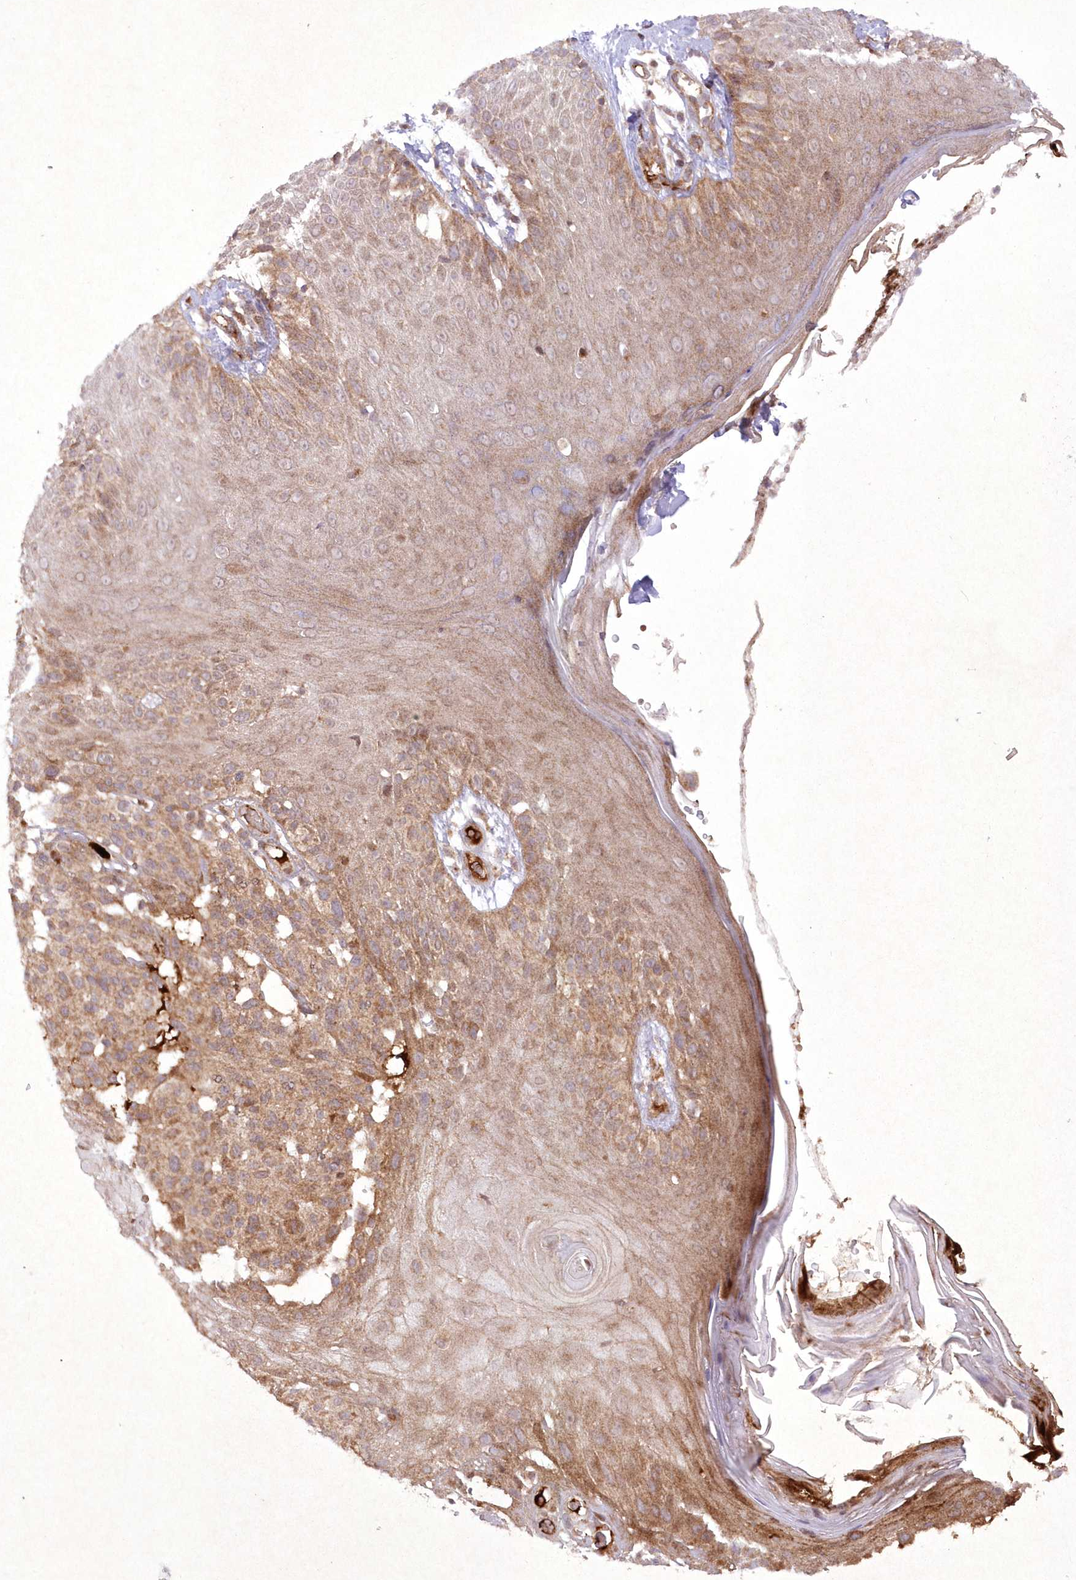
{"staining": {"intensity": "moderate", "quantity": "25%-75%", "location": "cytoplasmic/membranous"}, "tissue": "melanoma", "cell_type": "Tumor cells", "image_type": "cancer", "snomed": [{"axis": "morphology", "description": "Malignant melanoma, NOS"}, {"axis": "topography", "description": "Skin"}], "caption": "Melanoma was stained to show a protein in brown. There is medium levels of moderate cytoplasmic/membranous positivity in about 25%-75% of tumor cells.", "gene": "APOM", "patient": {"sex": "male", "age": 83}}